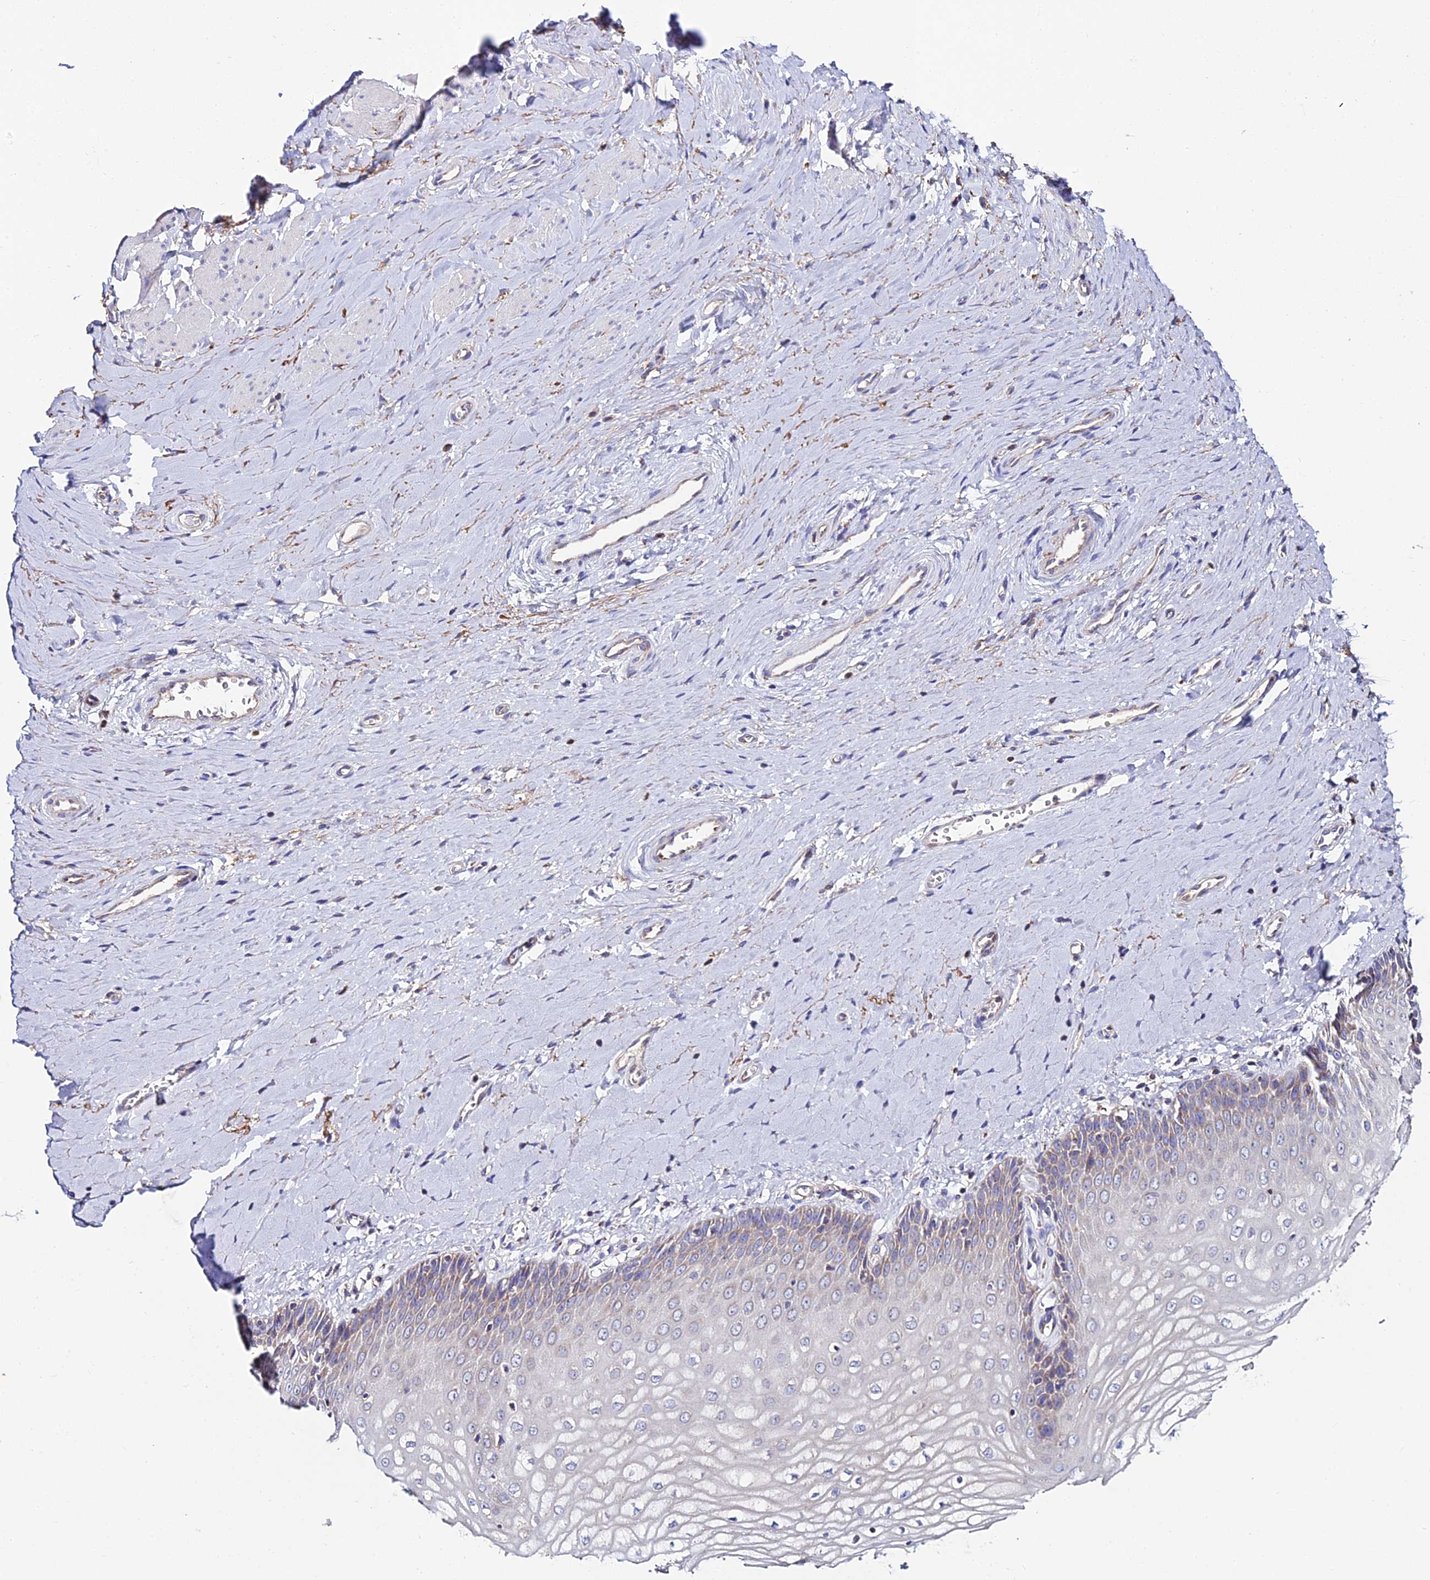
{"staining": {"intensity": "weak", "quantity": "<25%", "location": "cytoplasmic/membranous"}, "tissue": "vagina", "cell_type": "Squamous epithelial cells", "image_type": "normal", "snomed": [{"axis": "morphology", "description": "Normal tissue, NOS"}, {"axis": "topography", "description": "Vagina"}], "caption": "Protein analysis of benign vagina shows no significant staining in squamous epithelial cells. (Stains: DAB (3,3'-diaminobenzidine) IHC with hematoxylin counter stain, Microscopy: brightfield microscopy at high magnification).", "gene": "NIPSNAP3A", "patient": {"sex": "female", "age": 65}}